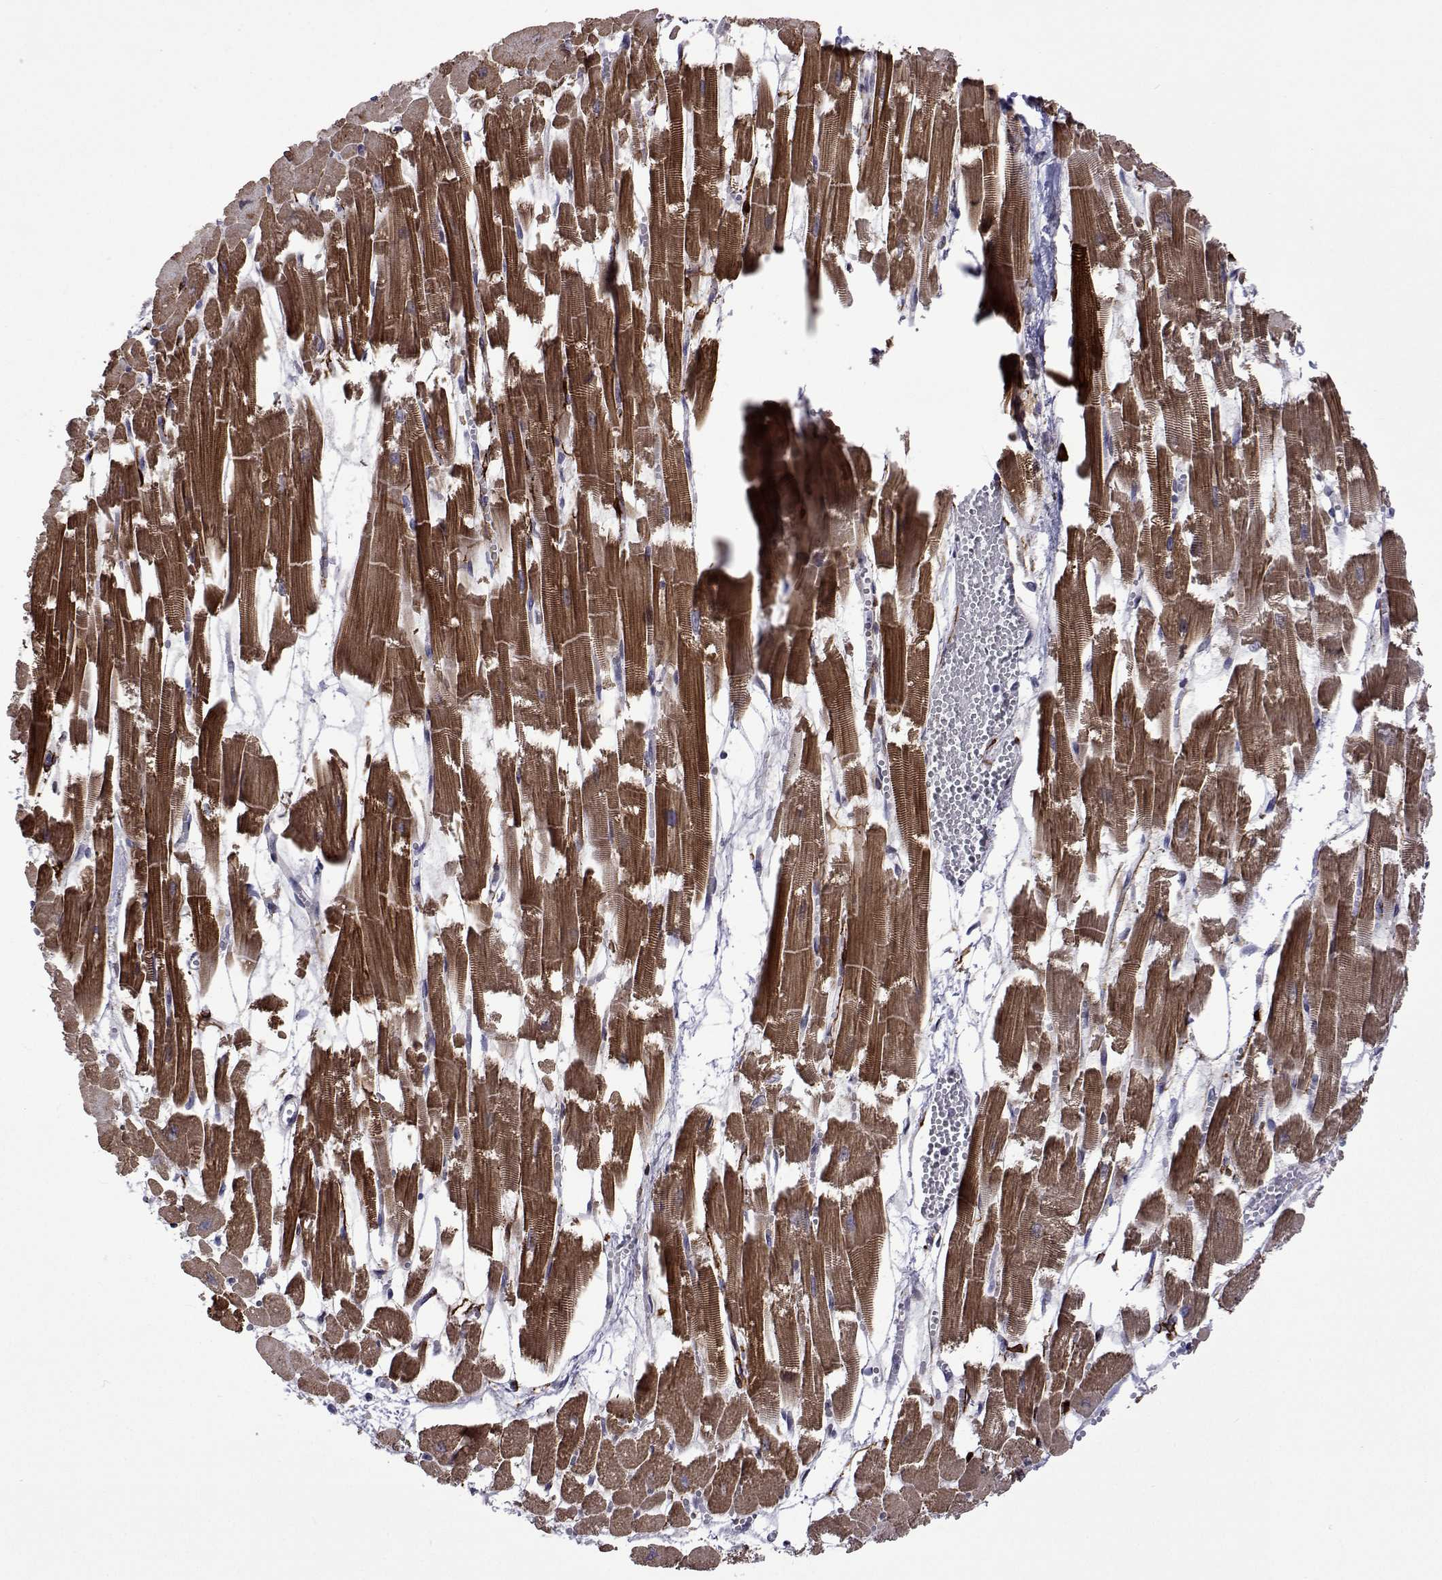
{"staining": {"intensity": "moderate", "quantity": ">75%", "location": "cytoplasmic/membranous"}, "tissue": "heart muscle", "cell_type": "Cardiomyocytes", "image_type": "normal", "snomed": [{"axis": "morphology", "description": "Normal tissue, NOS"}, {"axis": "topography", "description": "Heart"}], "caption": "Immunohistochemistry photomicrograph of unremarkable human heart muscle stained for a protein (brown), which demonstrates medium levels of moderate cytoplasmic/membranous staining in approximately >75% of cardiomyocytes.", "gene": "EFCAB3", "patient": {"sex": "female", "age": 52}}